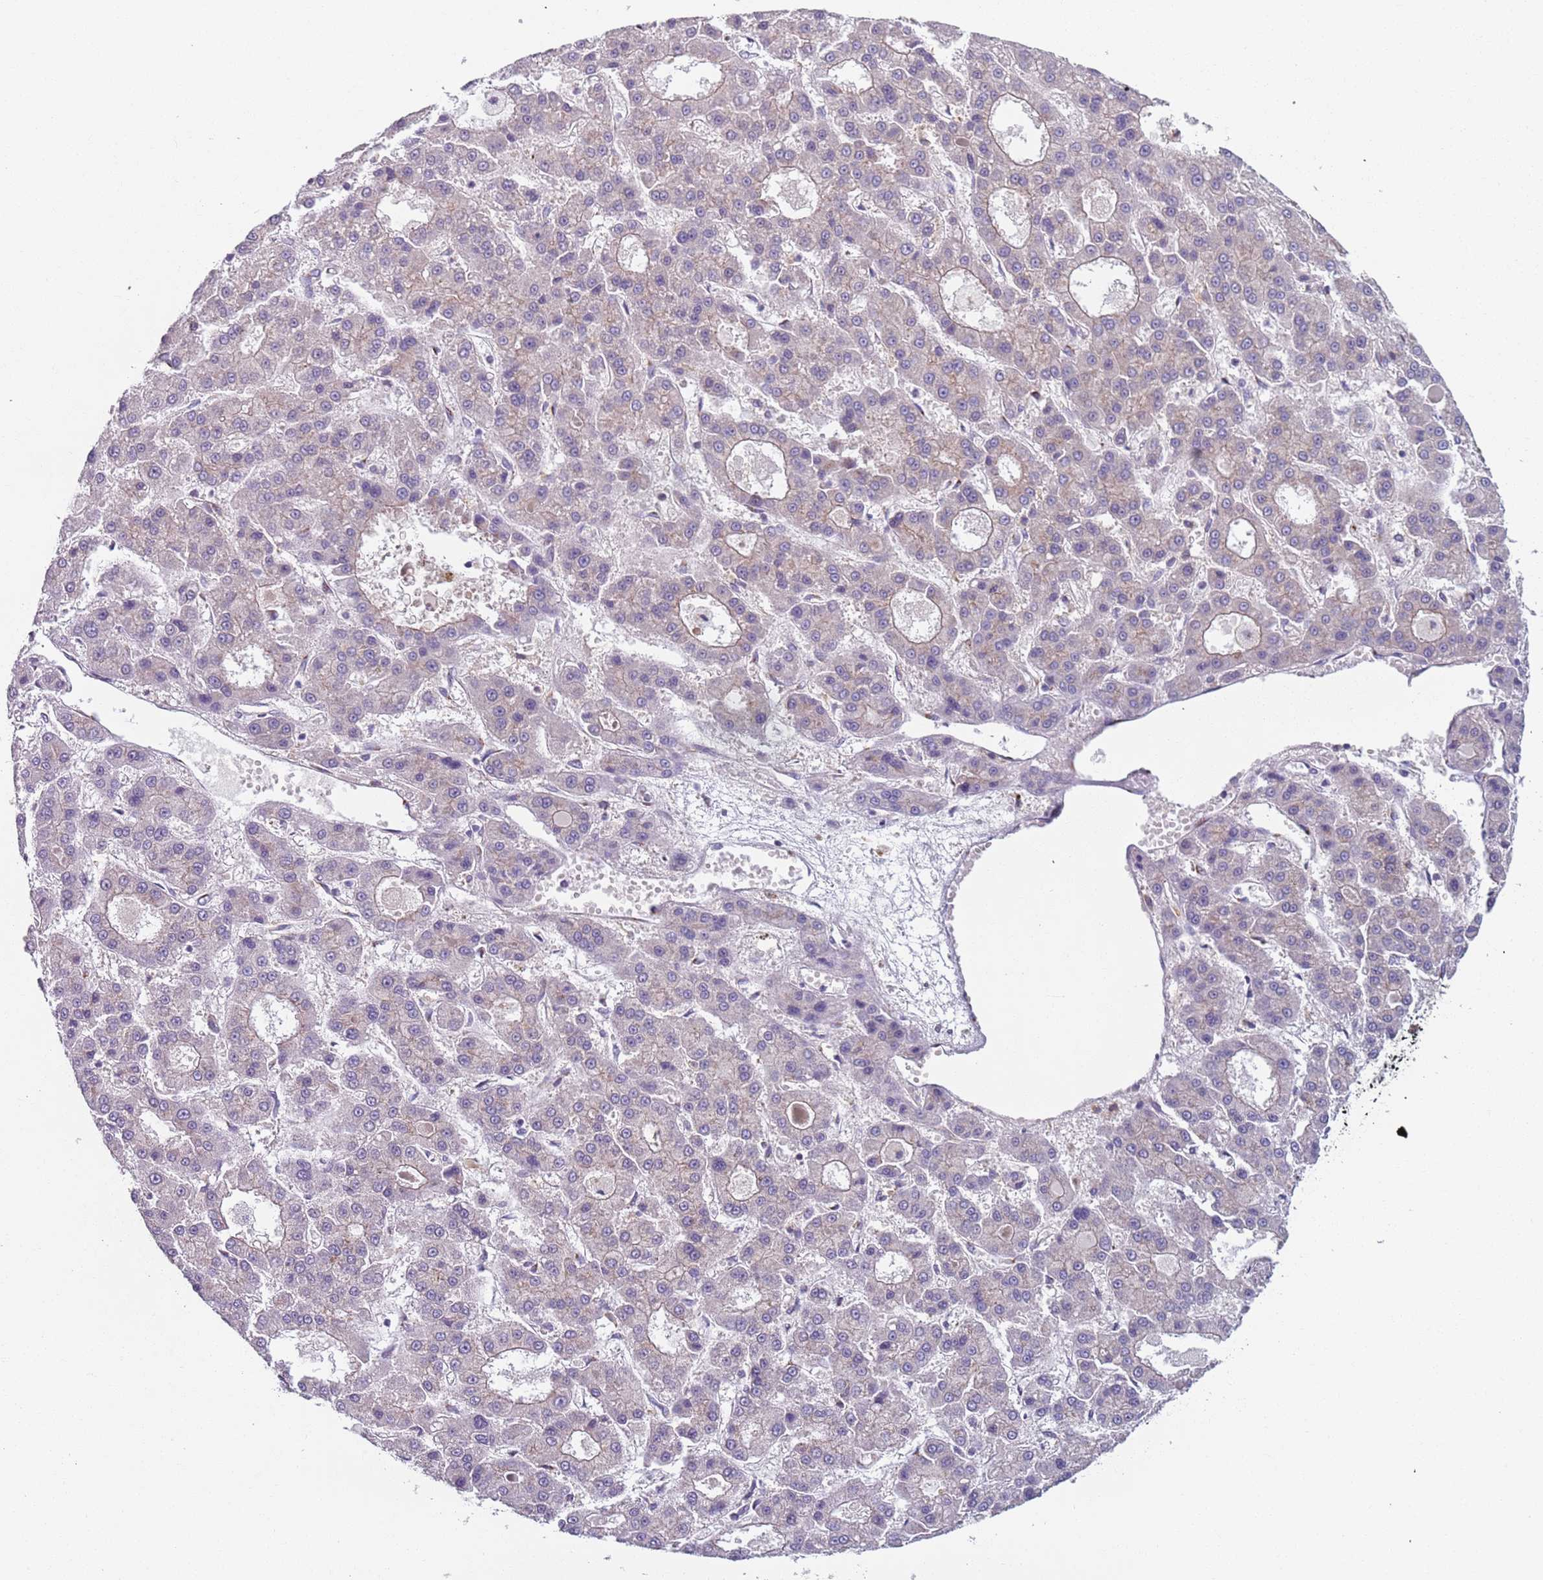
{"staining": {"intensity": "negative", "quantity": "none", "location": "none"}, "tissue": "liver cancer", "cell_type": "Tumor cells", "image_type": "cancer", "snomed": [{"axis": "morphology", "description": "Carcinoma, Hepatocellular, NOS"}, {"axis": "topography", "description": "Liver"}], "caption": "A high-resolution photomicrograph shows immunohistochemistry (IHC) staining of liver hepatocellular carcinoma, which demonstrates no significant positivity in tumor cells.", "gene": "AKTIP", "patient": {"sex": "male", "age": 70}}